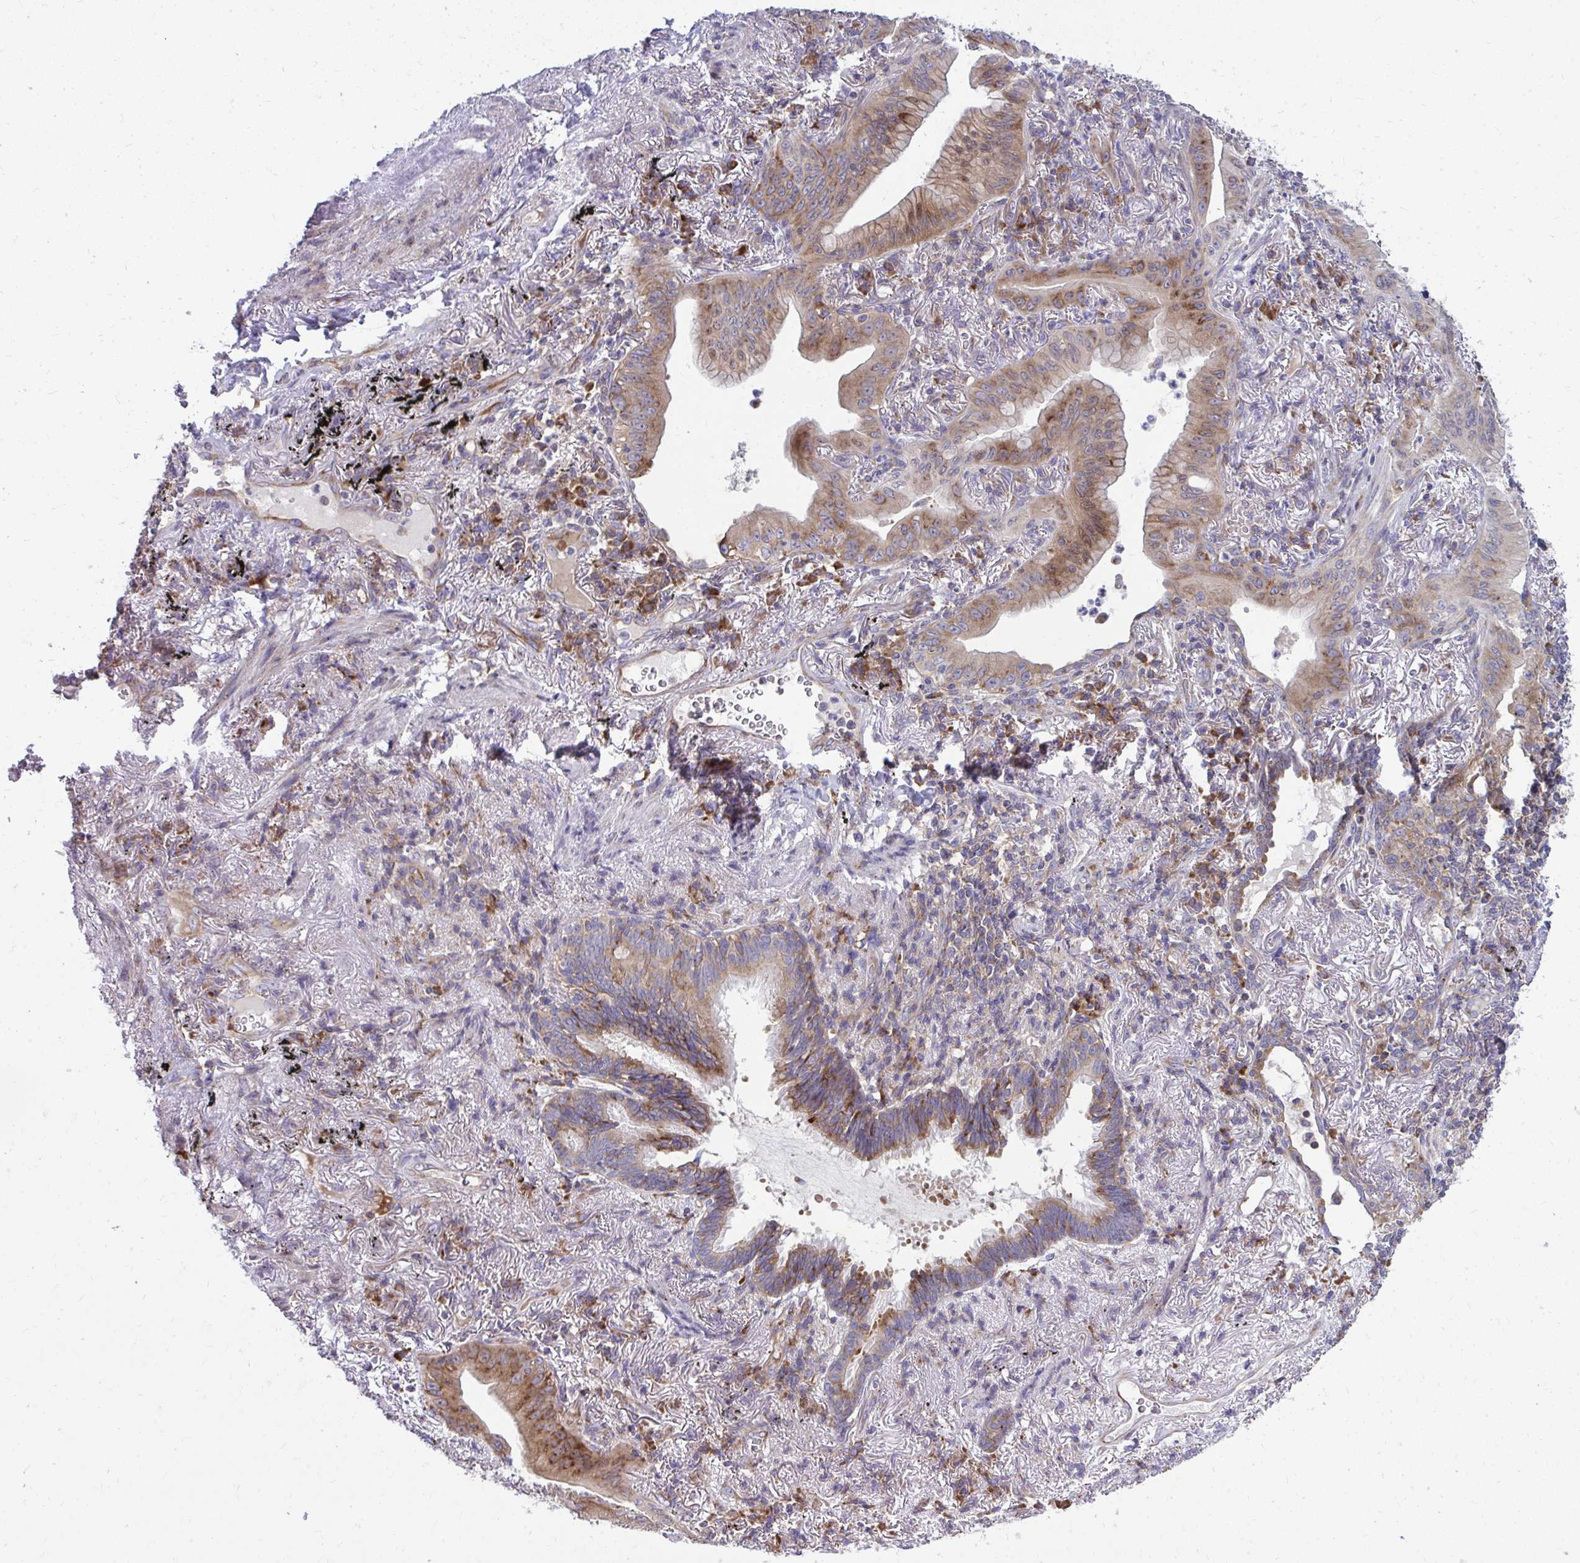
{"staining": {"intensity": "moderate", "quantity": ">75%", "location": "cytoplasmic/membranous"}, "tissue": "lung cancer", "cell_type": "Tumor cells", "image_type": "cancer", "snomed": [{"axis": "morphology", "description": "Adenocarcinoma, NOS"}, {"axis": "topography", "description": "Lung"}], "caption": "Protein staining of adenocarcinoma (lung) tissue demonstrates moderate cytoplasmic/membranous expression in about >75% of tumor cells. (Brightfield microscopy of DAB IHC at high magnification).", "gene": "GFPT2", "patient": {"sex": "male", "age": 77}}